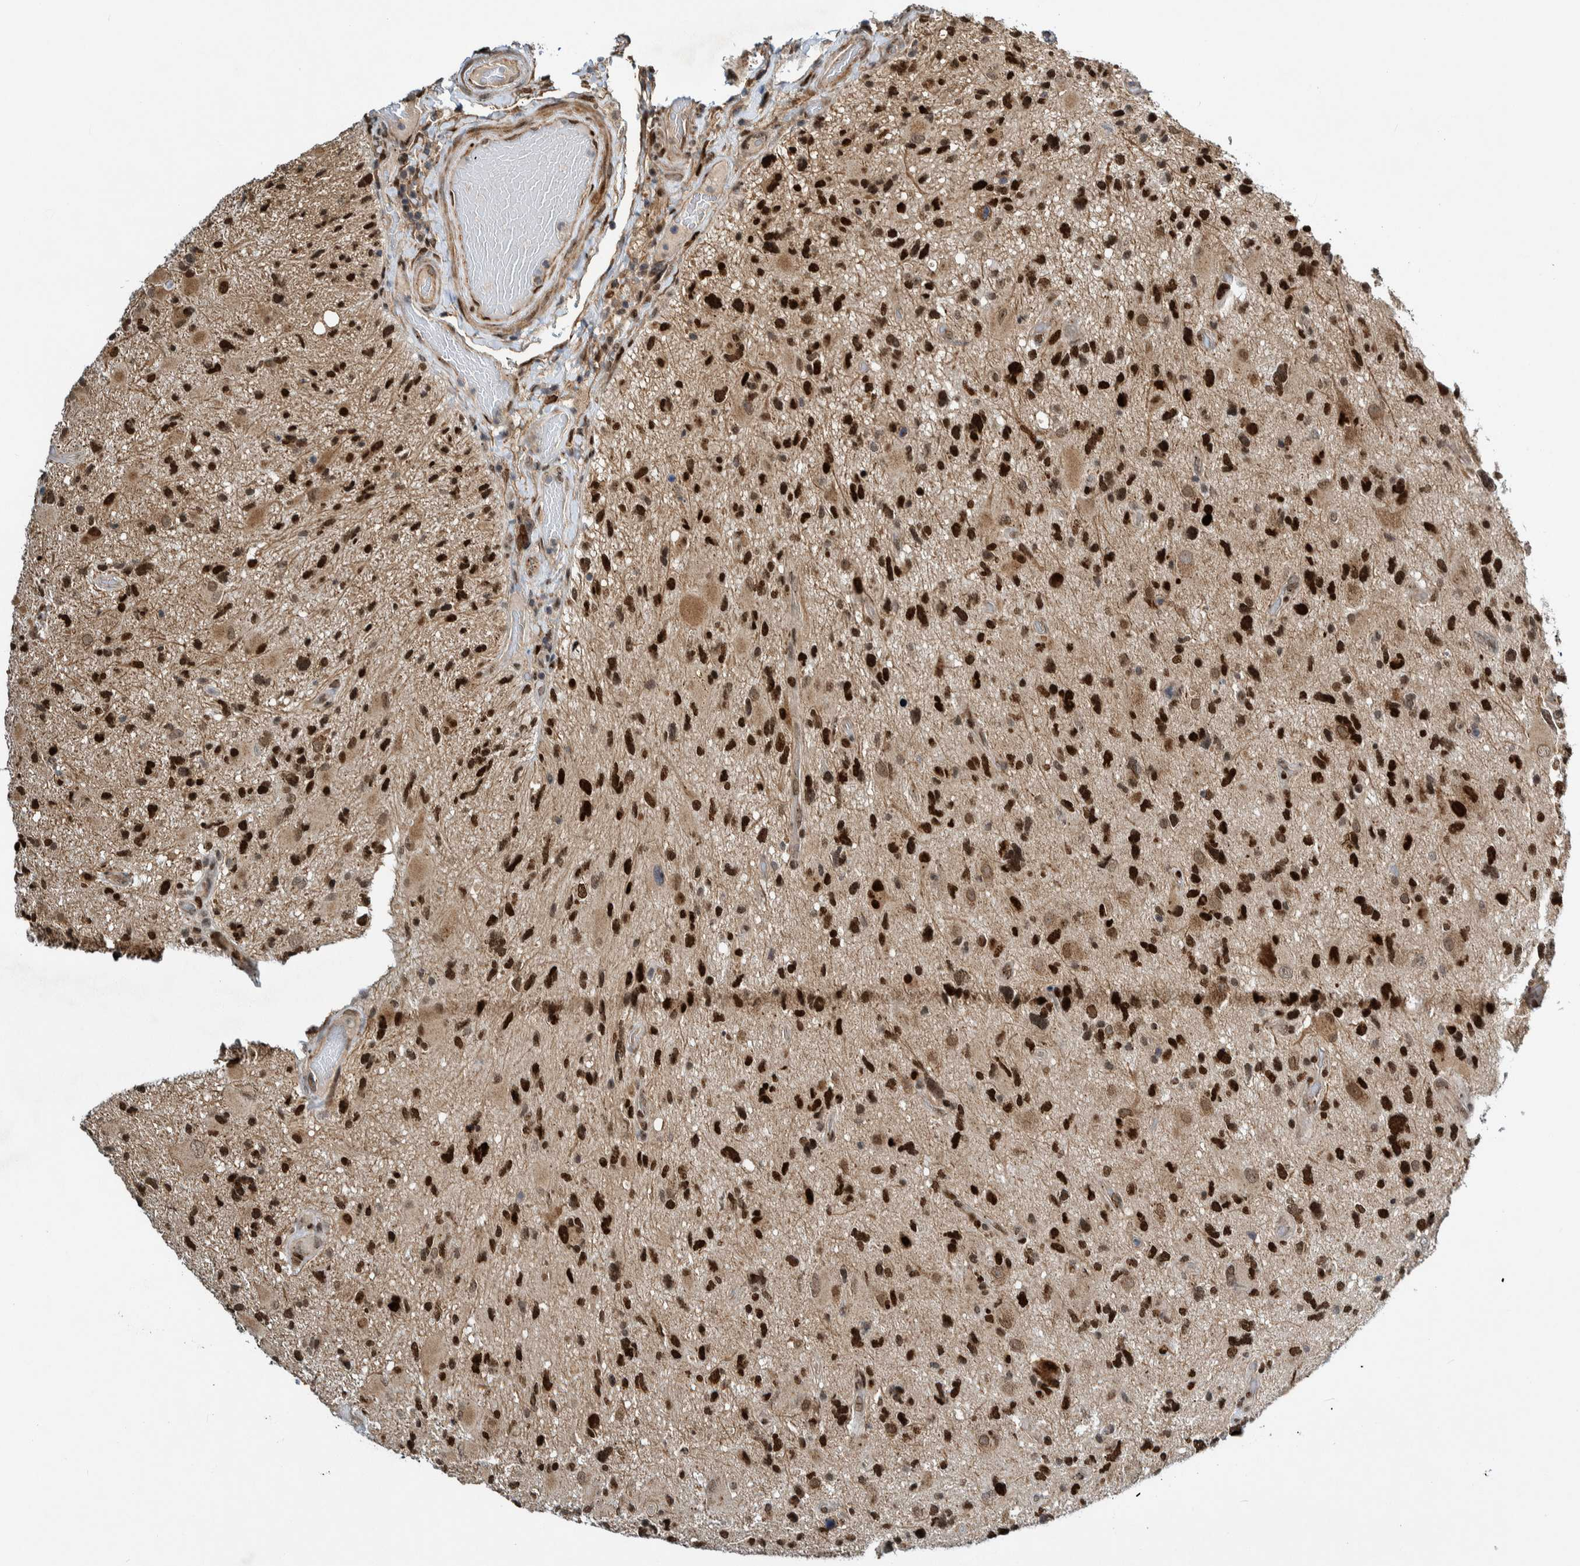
{"staining": {"intensity": "strong", "quantity": ">75%", "location": "nuclear"}, "tissue": "glioma", "cell_type": "Tumor cells", "image_type": "cancer", "snomed": [{"axis": "morphology", "description": "Glioma, malignant, High grade"}, {"axis": "topography", "description": "Brain"}], "caption": "Immunohistochemical staining of human glioma displays strong nuclear protein positivity in approximately >75% of tumor cells.", "gene": "CCDC57", "patient": {"sex": "male", "age": 33}}